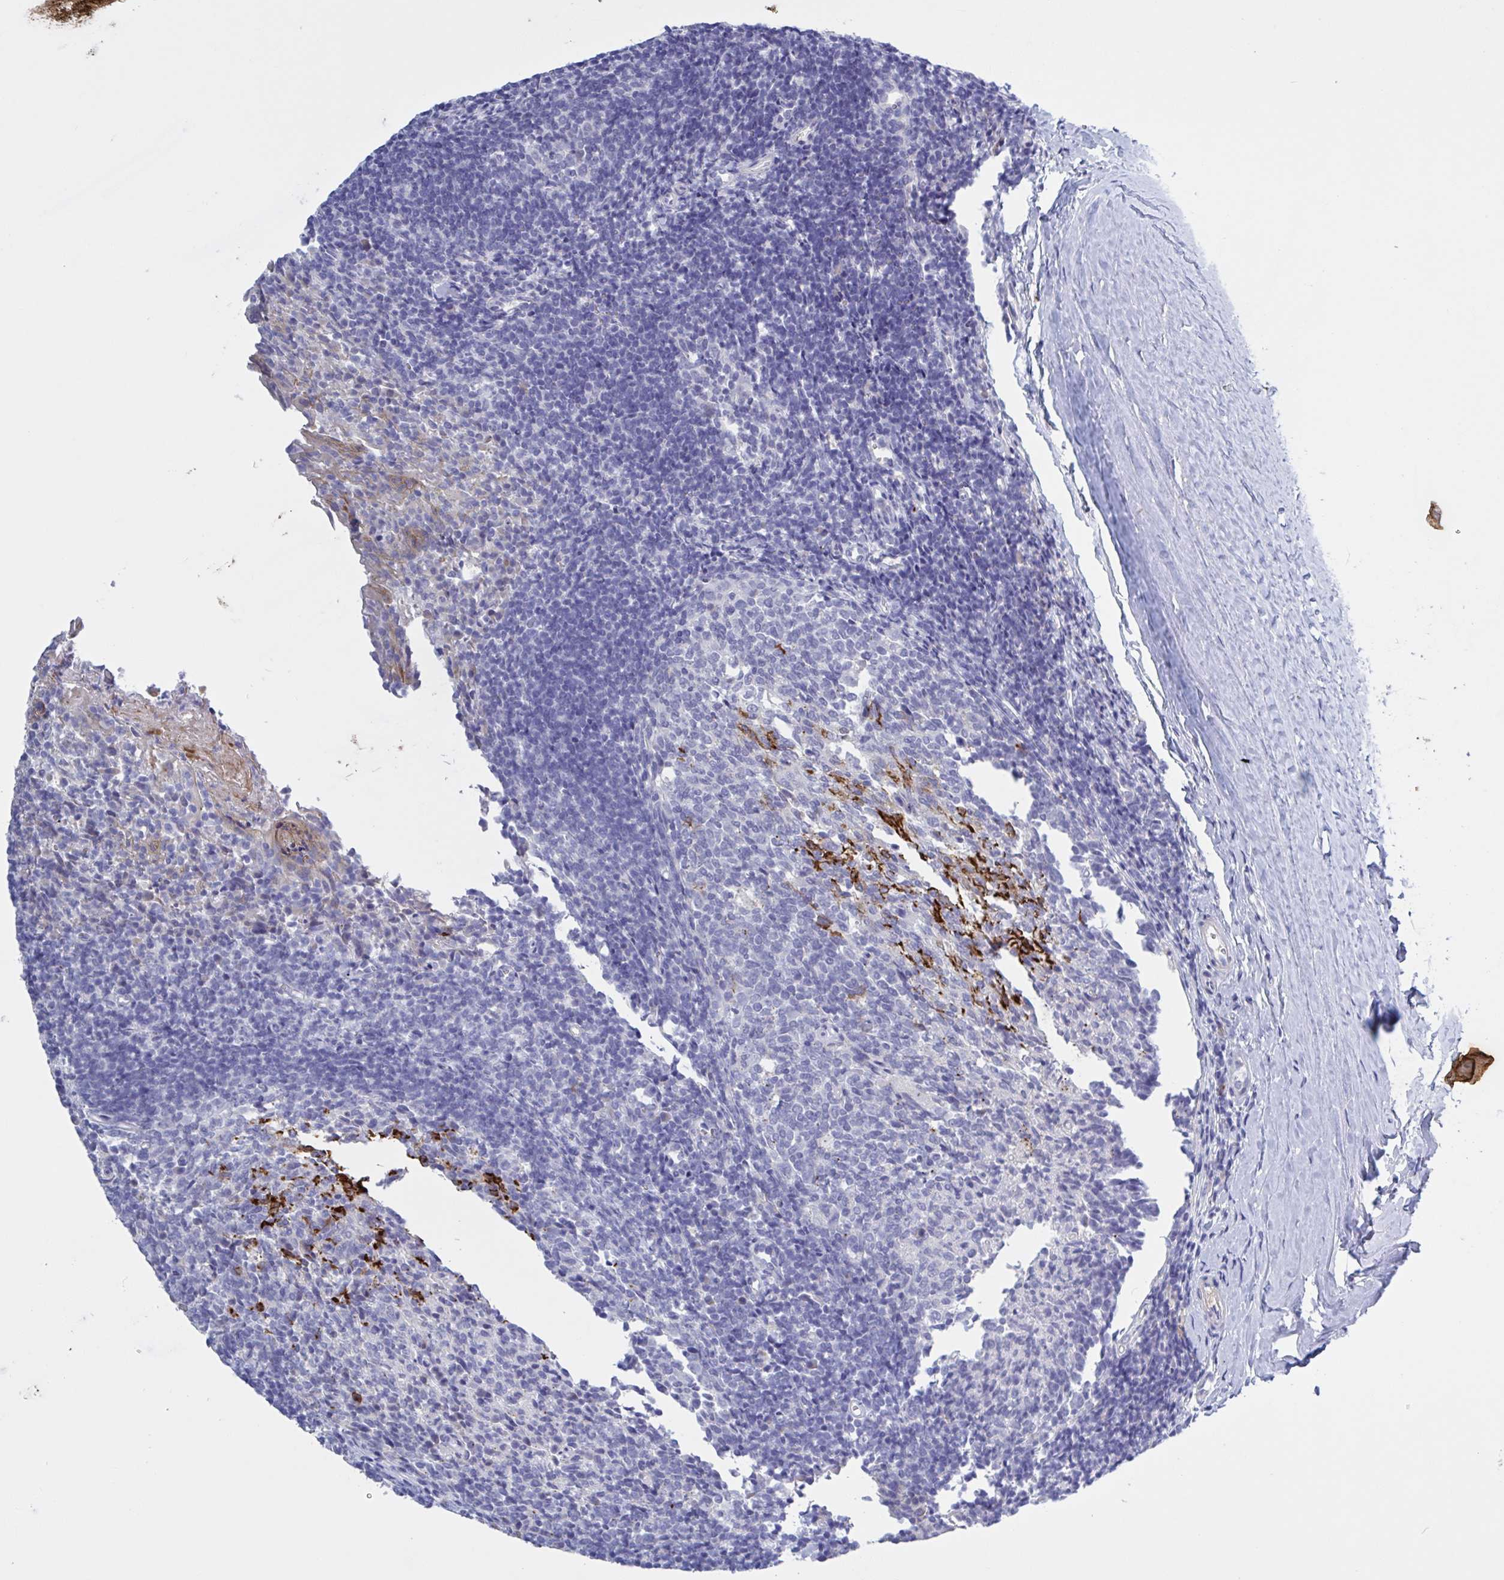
{"staining": {"intensity": "strong", "quantity": "<25%", "location": "cytoplasmic/membranous"}, "tissue": "tonsil", "cell_type": "Germinal center cells", "image_type": "normal", "snomed": [{"axis": "morphology", "description": "Normal tissue, NOS"}, {"axis": "topography", "description": "Tonsil"}], "caption": "Strong cytoplasmic/membranous positivity for a protein is identified in approximately <25% of germinal center cells of normal tonsil using IHC.", "gene": "ST14", "patient": {"sex": "female", "age": 10}}